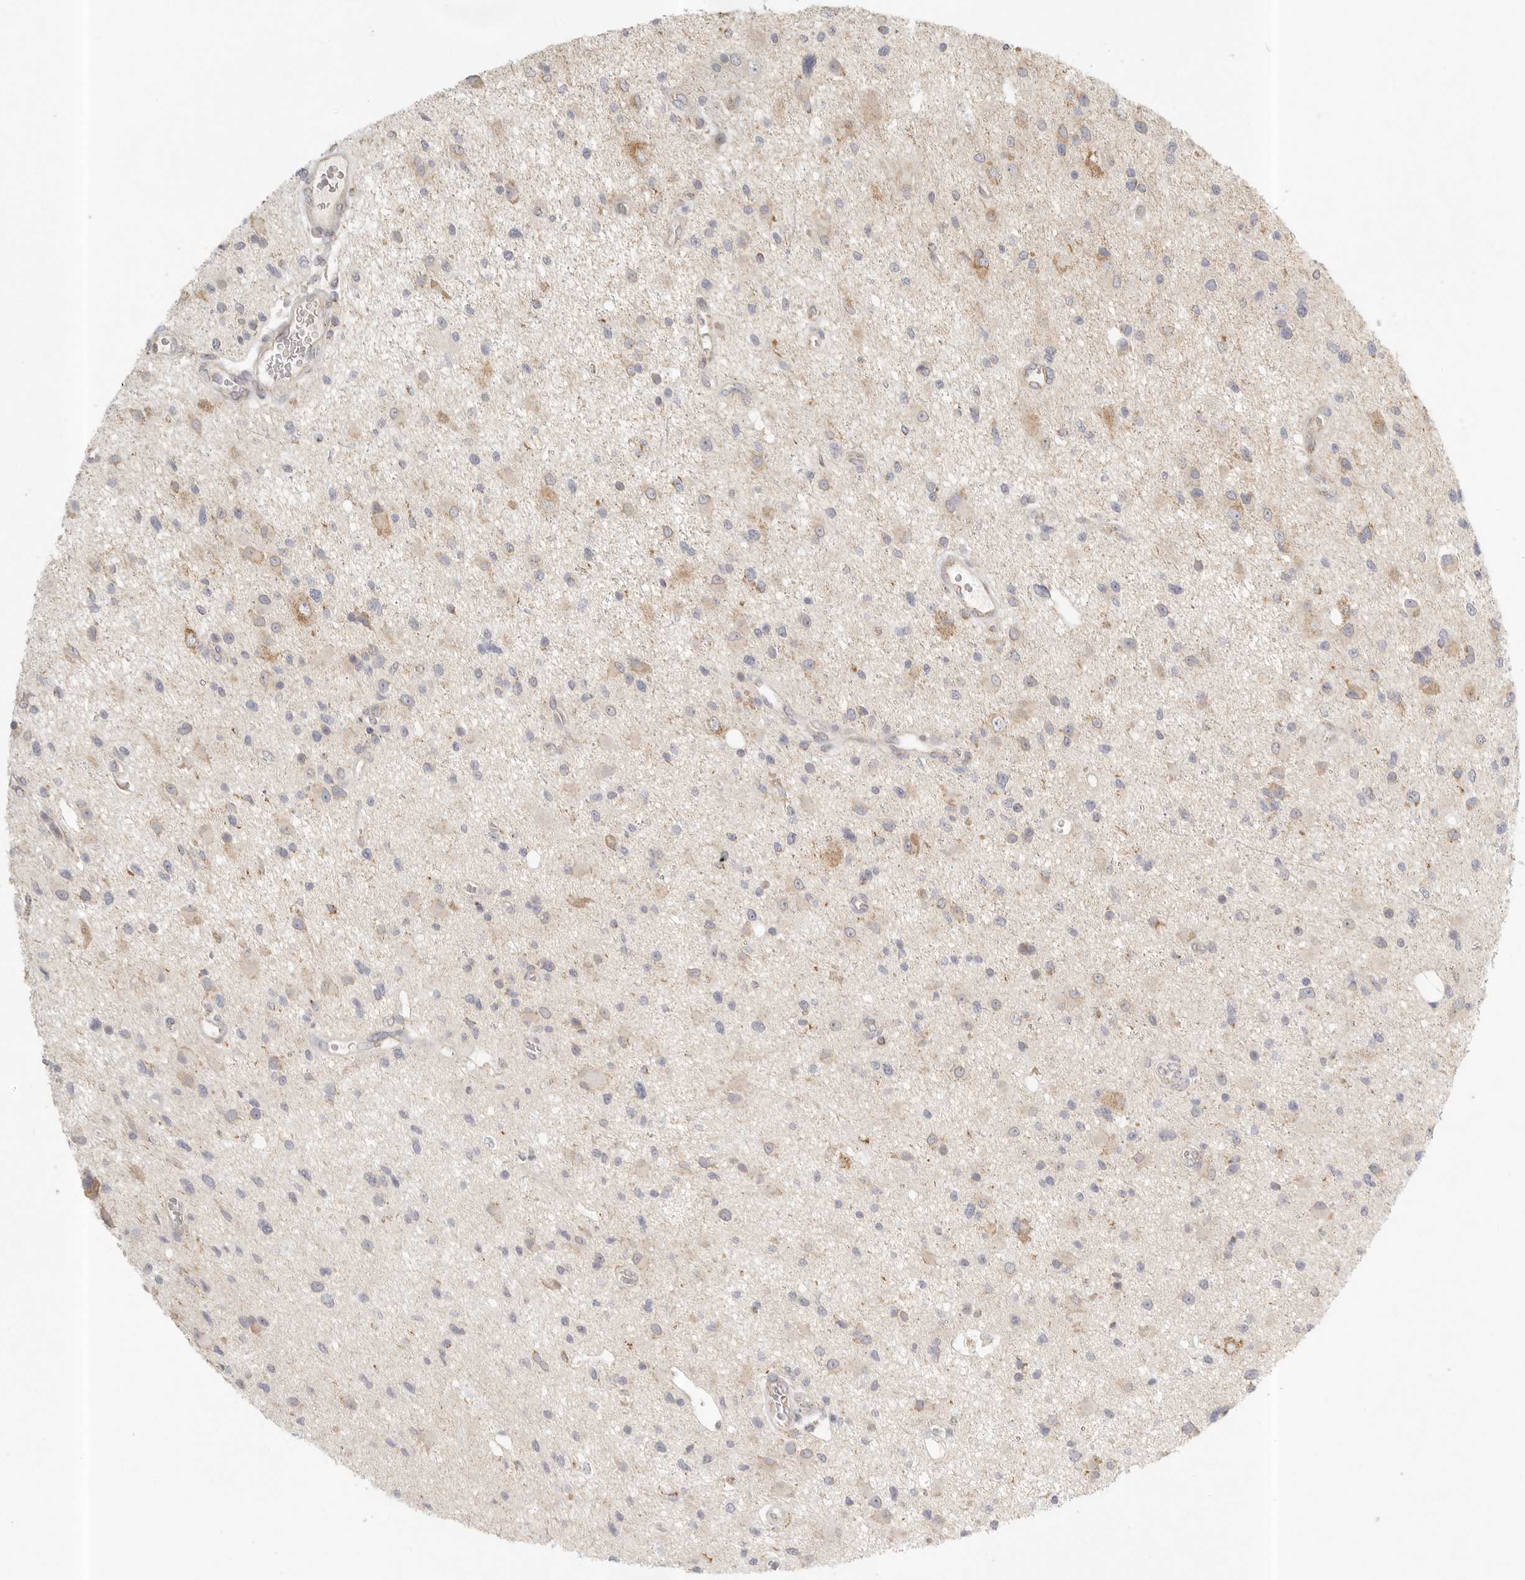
{"staining": {"intensity": "weak", "quantity": "25%-75%", "location": "cytoplasmic/membranous"}, "tissue": "glioma", "cell_type": "Tumor cells", "image_type": "cancer", "snomed": [{"axis": "morphology", "description": "Glioma, malignant, High grade"}, {"axis": "topography", "description": "Brain"}], "caption": "Glioma stained with a protein marker exhibits weak staining in tumor cells.", "gene": "KDF1", "patient": {"sex": "male", "age": 33}}